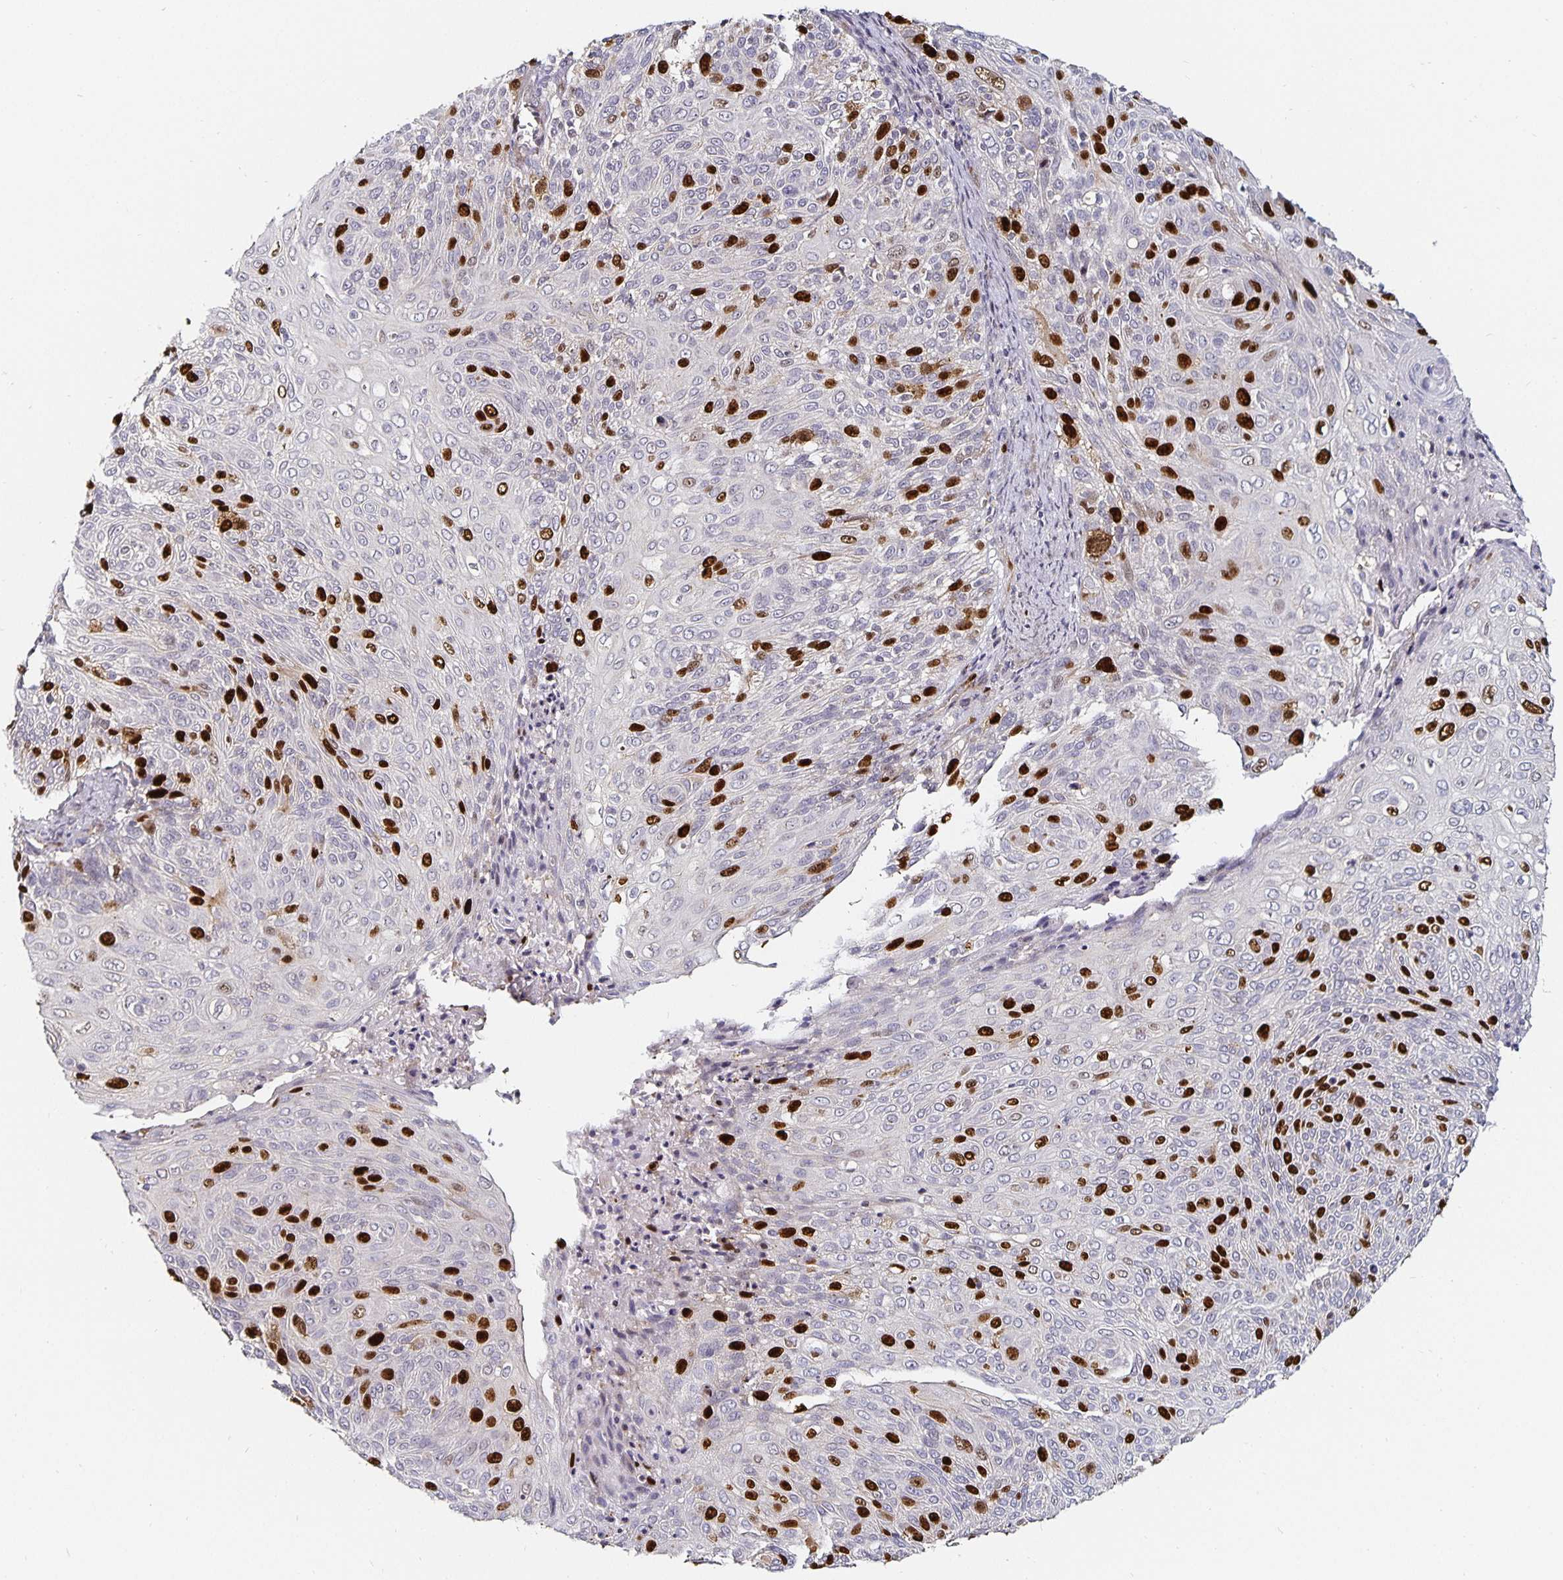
{"staining": {"intensity": "strong", "quantity": "<25%", "location": "nuclear"}, "tissue": "cervical cancer", "cell_type": "Tumor cells", "image_type": "cancer", "snomed": [{"axis": "morphology", "description": "Squamous cell carcinoma, NOS"}, {"axis": "topography", "description": "Cervix"}], "caption": "A brown stain highlights strong nuclear staining of a protein in cervical cancer (squamous cell carcinoma) tumor cells.", "gene": "ANLN", "patient": {"sex": "female", "age": 31}}